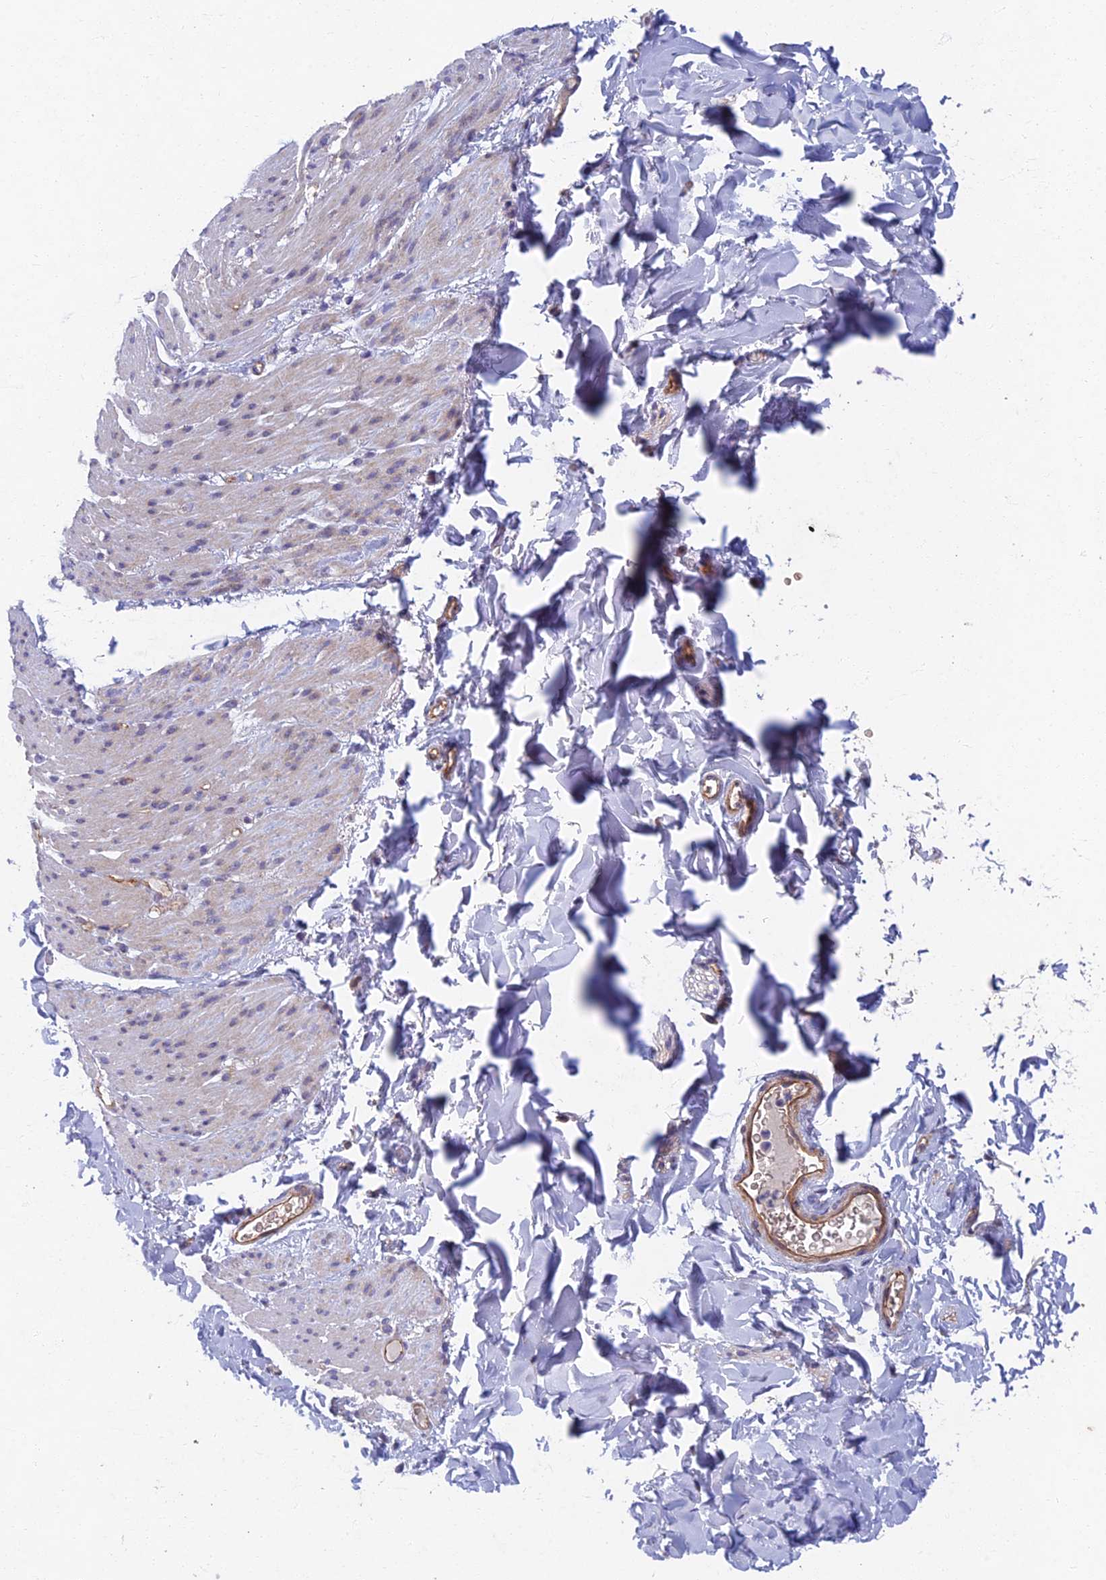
{"staining": {"intensity": "negative", "quantity": "none", "location": "none"}, "tissue": "smooth muscle", "cell_type": "Smooth muscle cells", "image_type": "normal", "snomed": [{"axis": "morphology", "description": "Normal tissue, NOS"}, {"axis": "topography", "description": "Colon"}, {"axis": "topography", "description": "Peripheral nerve tissue"}], "caption": "Immunohistochemistry of benign human smooth muscle exhibits no expression in smooth muscle cells.", "gene": "RHBDL2", "patient": {"sex": "female", "age": 61}}